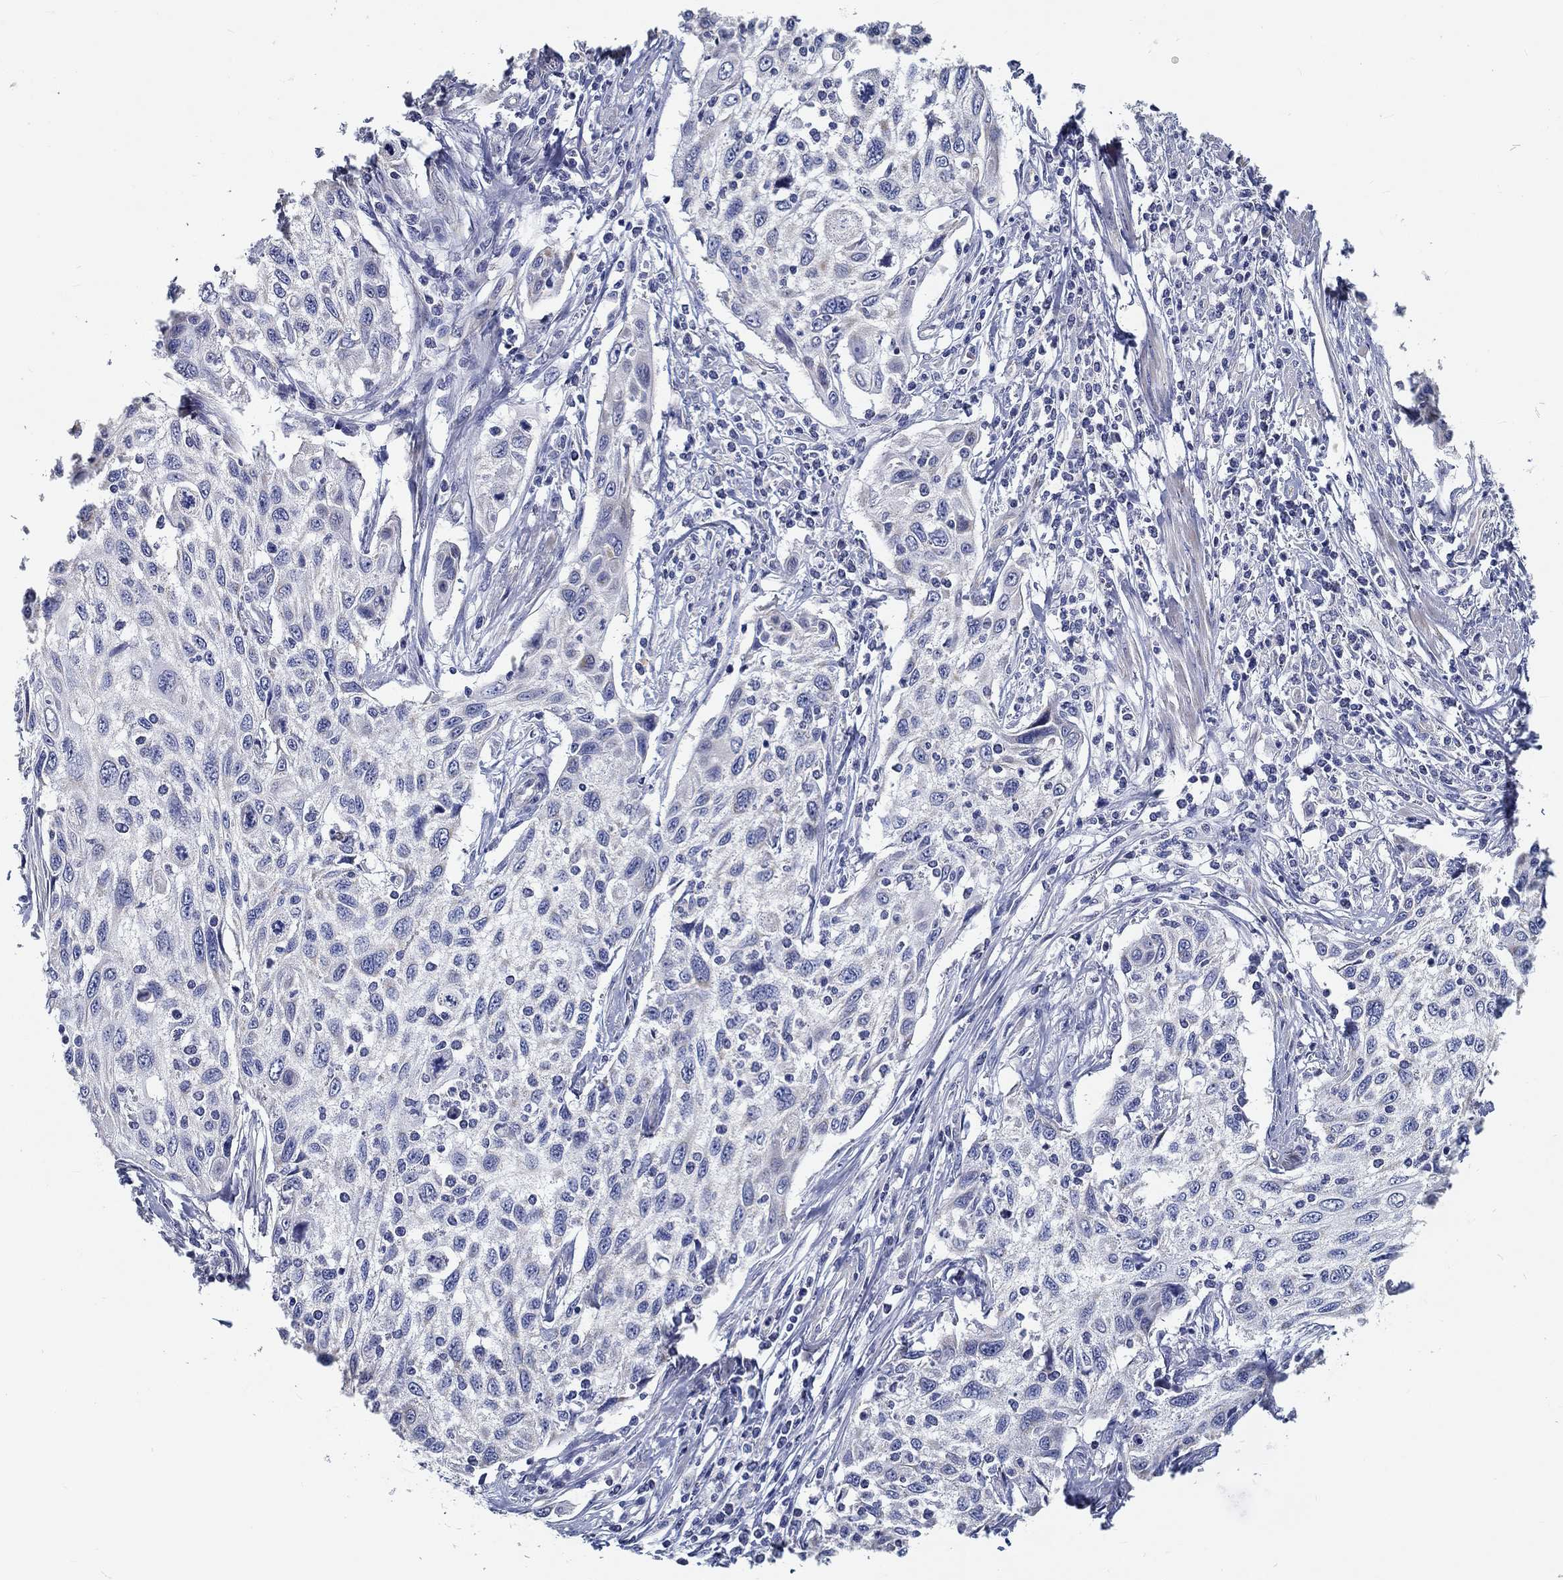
{"staining": {"intensity": "negative", "quantity": "none", "location": "none"}, "tissue": "cervical cancer", "cell_type": "Tumor cells", "image_type": "cancer", "snomed": [{"axis": "morphology", "description": "Squamous cell carcinoma, NOS"}, {"axis": "topography", "description": "Cervix"}], "caption": "IHC image of human cervical cancer (squamous cell carcinoma) stained for a protein (brown), which exhibits no staining in tumor cells.", "gene": "MYBPC1", "patient": {"sex": "female", "age": 70}}